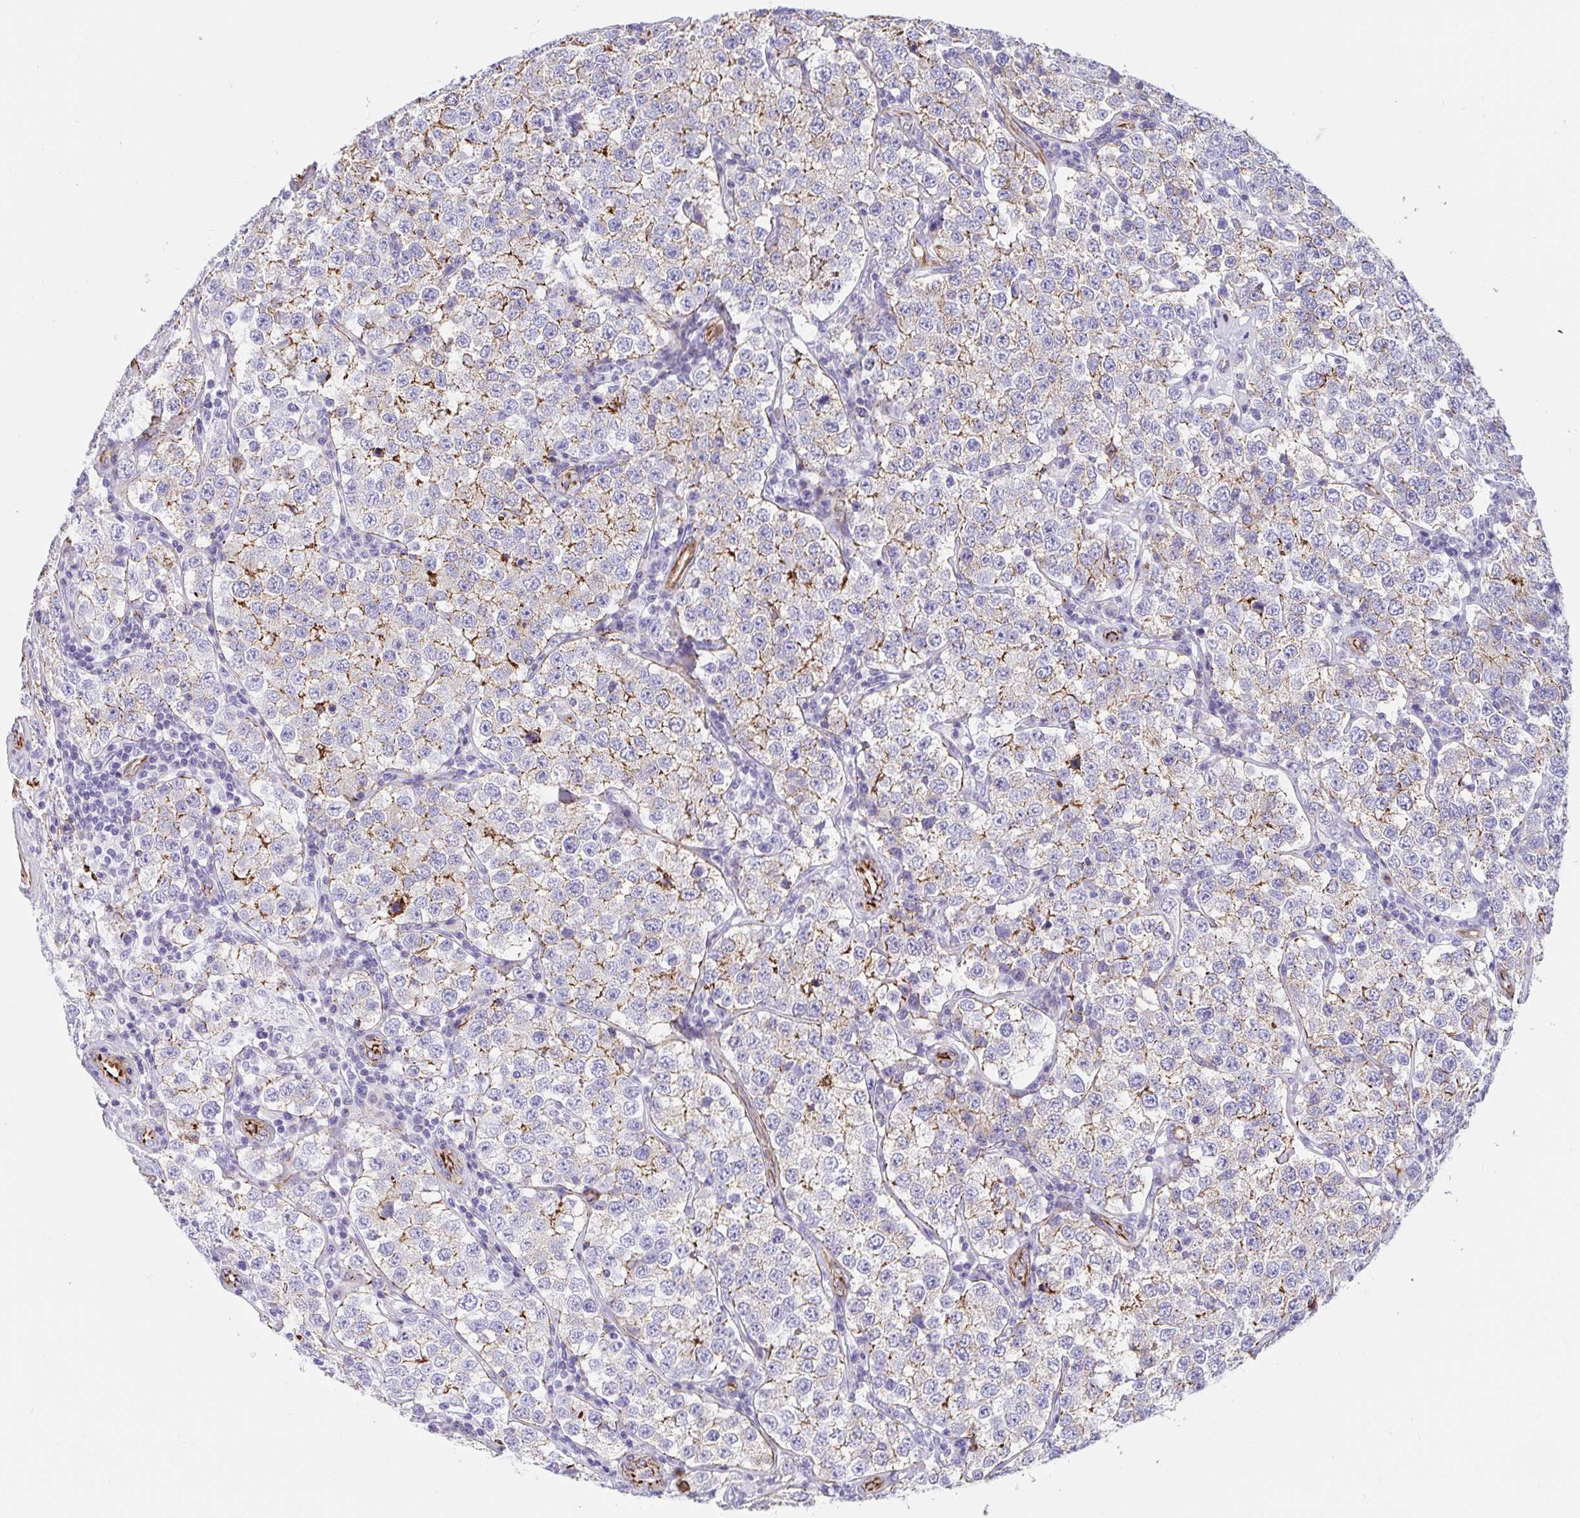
{"staining": {"intensity": "moderate", "quantity": "<25%", "location": "cytoplasmic/membranous"}, "tissue": "testis cancer", "cell_type": "Tumor cells", "image_type": "cancer", "snomed": [{"axis": "morphology", "description": "Seminoma, NOS"}, {"axis": "topography", "description": "Testis"}], "caption": "This is an image of immunohistochemistry staining of testis seminoma, which shows moderate expression in the cytoplasmic/membranous of tumor cells.", "gene": "TRAM2", "patient": {"sex": "male", "age": 34}}